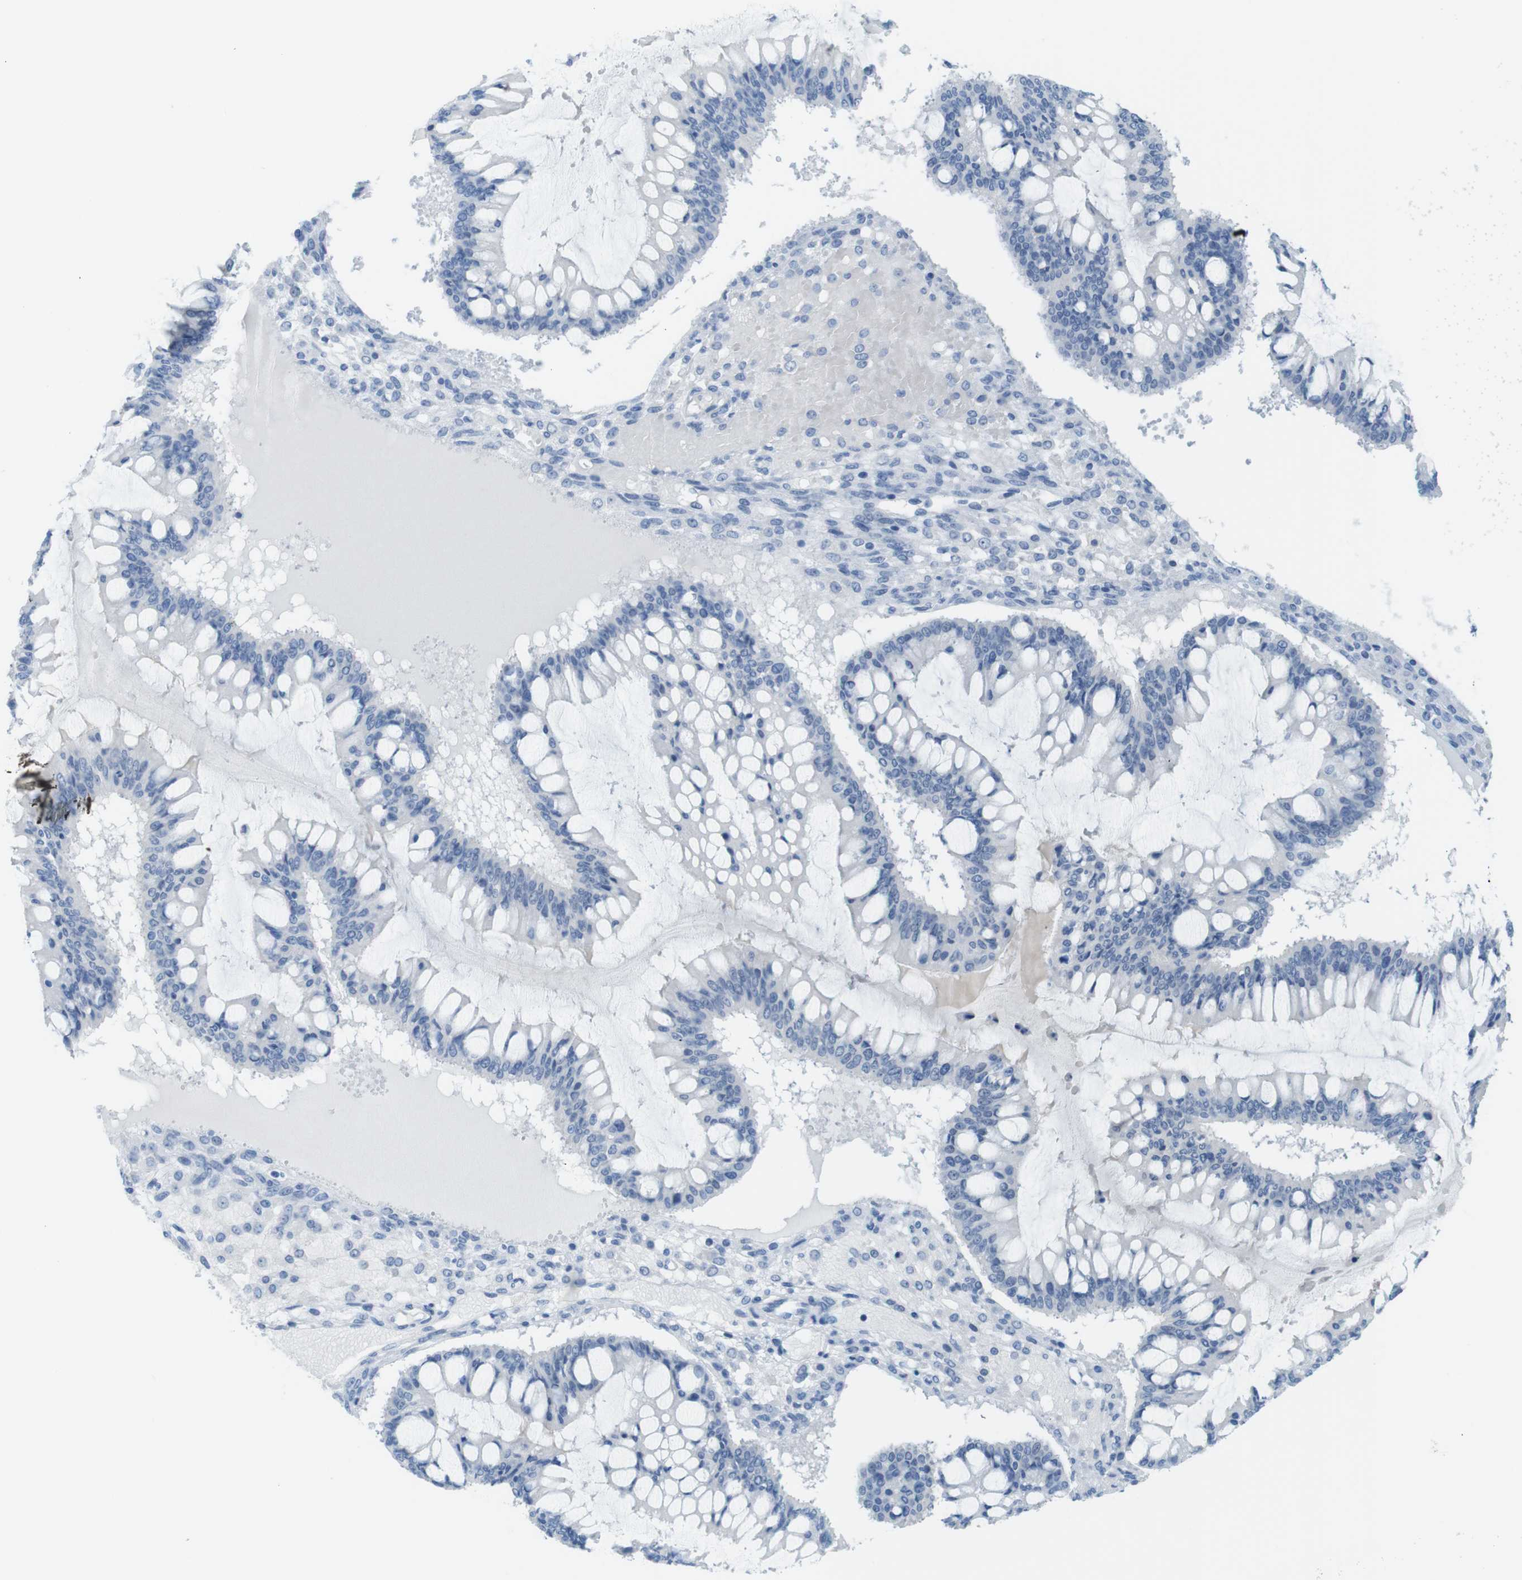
{"staining": {"intensity": "negative", "quantity": "none", "location": "none"}, "tissue": "ovarian cancer", "cell_type": "Tumor cells", "image_type": "cancer", "snomed": [{"axis": "morphology", "description": "Cystadenocarcinoma, mucinous, NOS"}, {"axis": "topography", "description": "Ovary"}], "caption": "Image shows no protein staining in tumor cells of ovarian mucinous cystadenocarcinoma tissue.", "gene": "OPN1SW", "patient": {"sex": "female", "age": 73}}